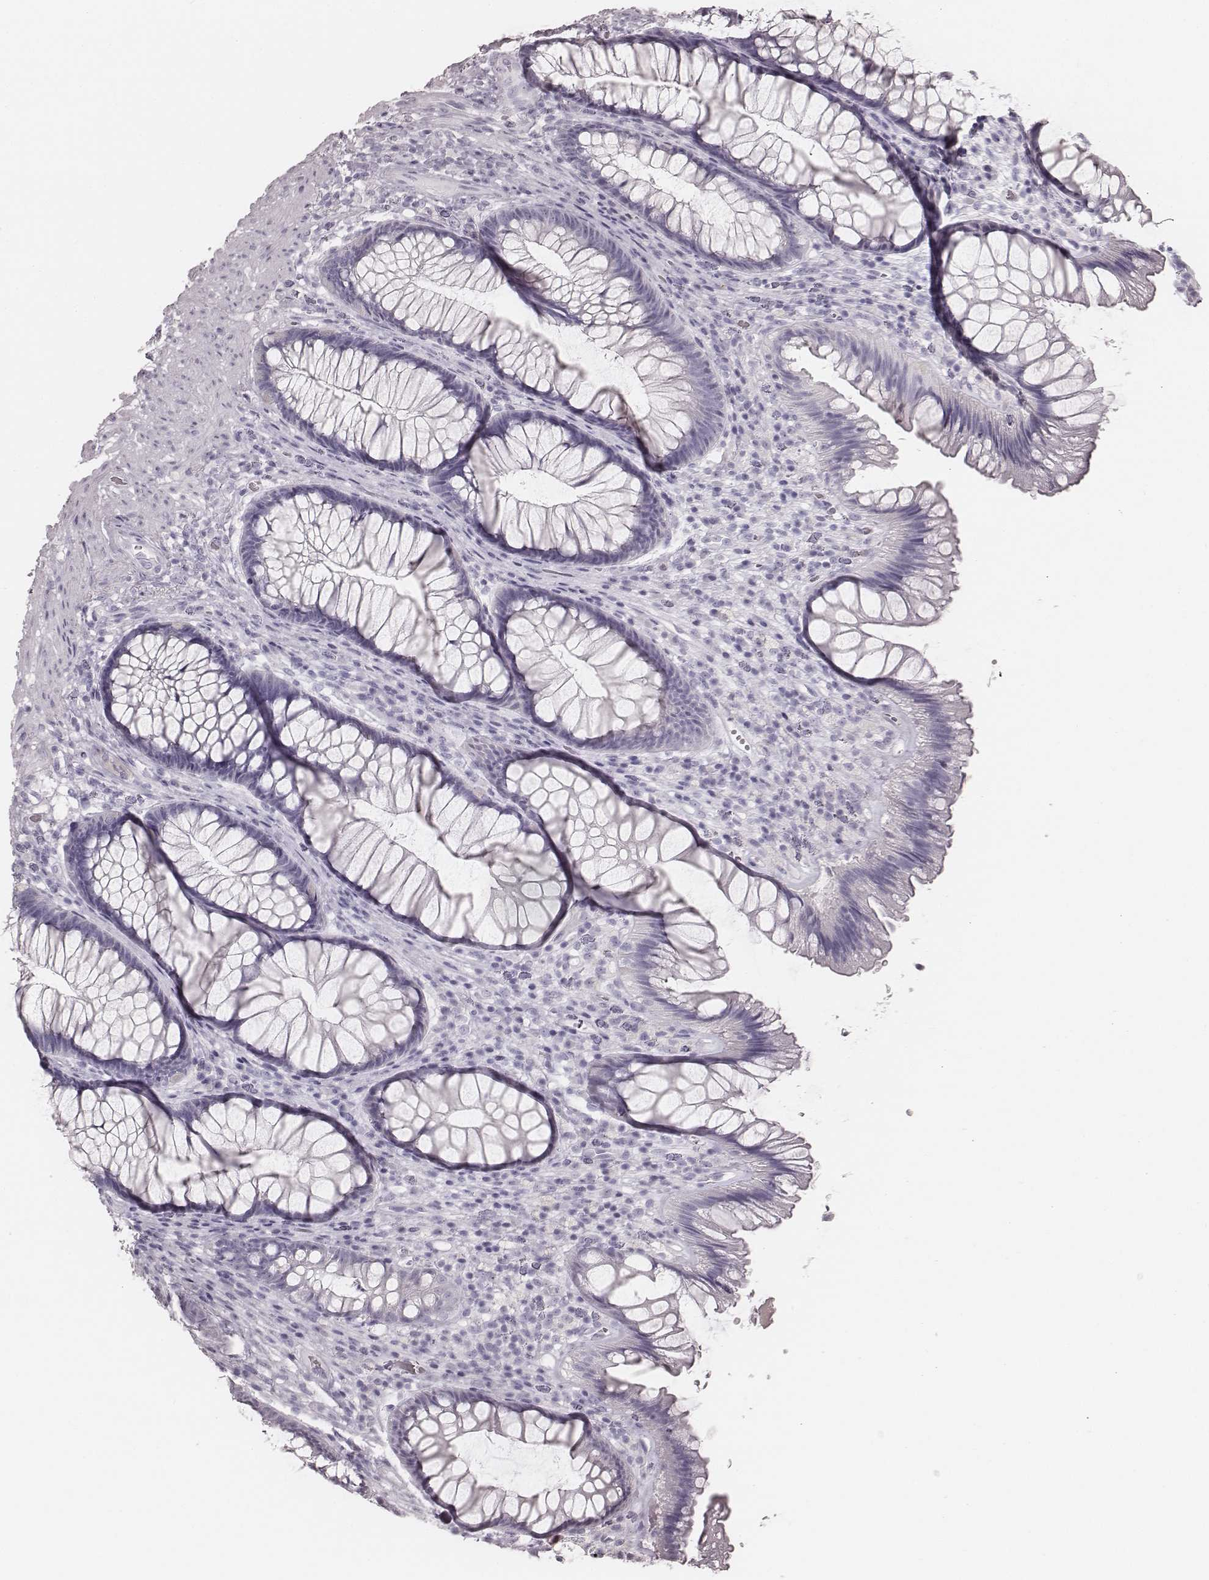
{"staining": {"intensity": "negative", "quantity": "none", "location": "none"}, "tissue": "rectum", "cell_type": "Glandular cells", "image_type": "normal", "snomed": [{"axis": "morphology", "description": "Normal tissue, NOS"}, {"axis": "topography", "description": "Smooth muscle"}, {"axis": "topography", "description": "Rectum"}], "caption": "Immunohistochemical staining of unremarkable human rectum shows no significant expression in glandular cells. (Brightfield microscopy of DAB immunohistochemistry at high magnification).", "gene": "KRT34", "patient": {"sex": "male", "age": 53}}